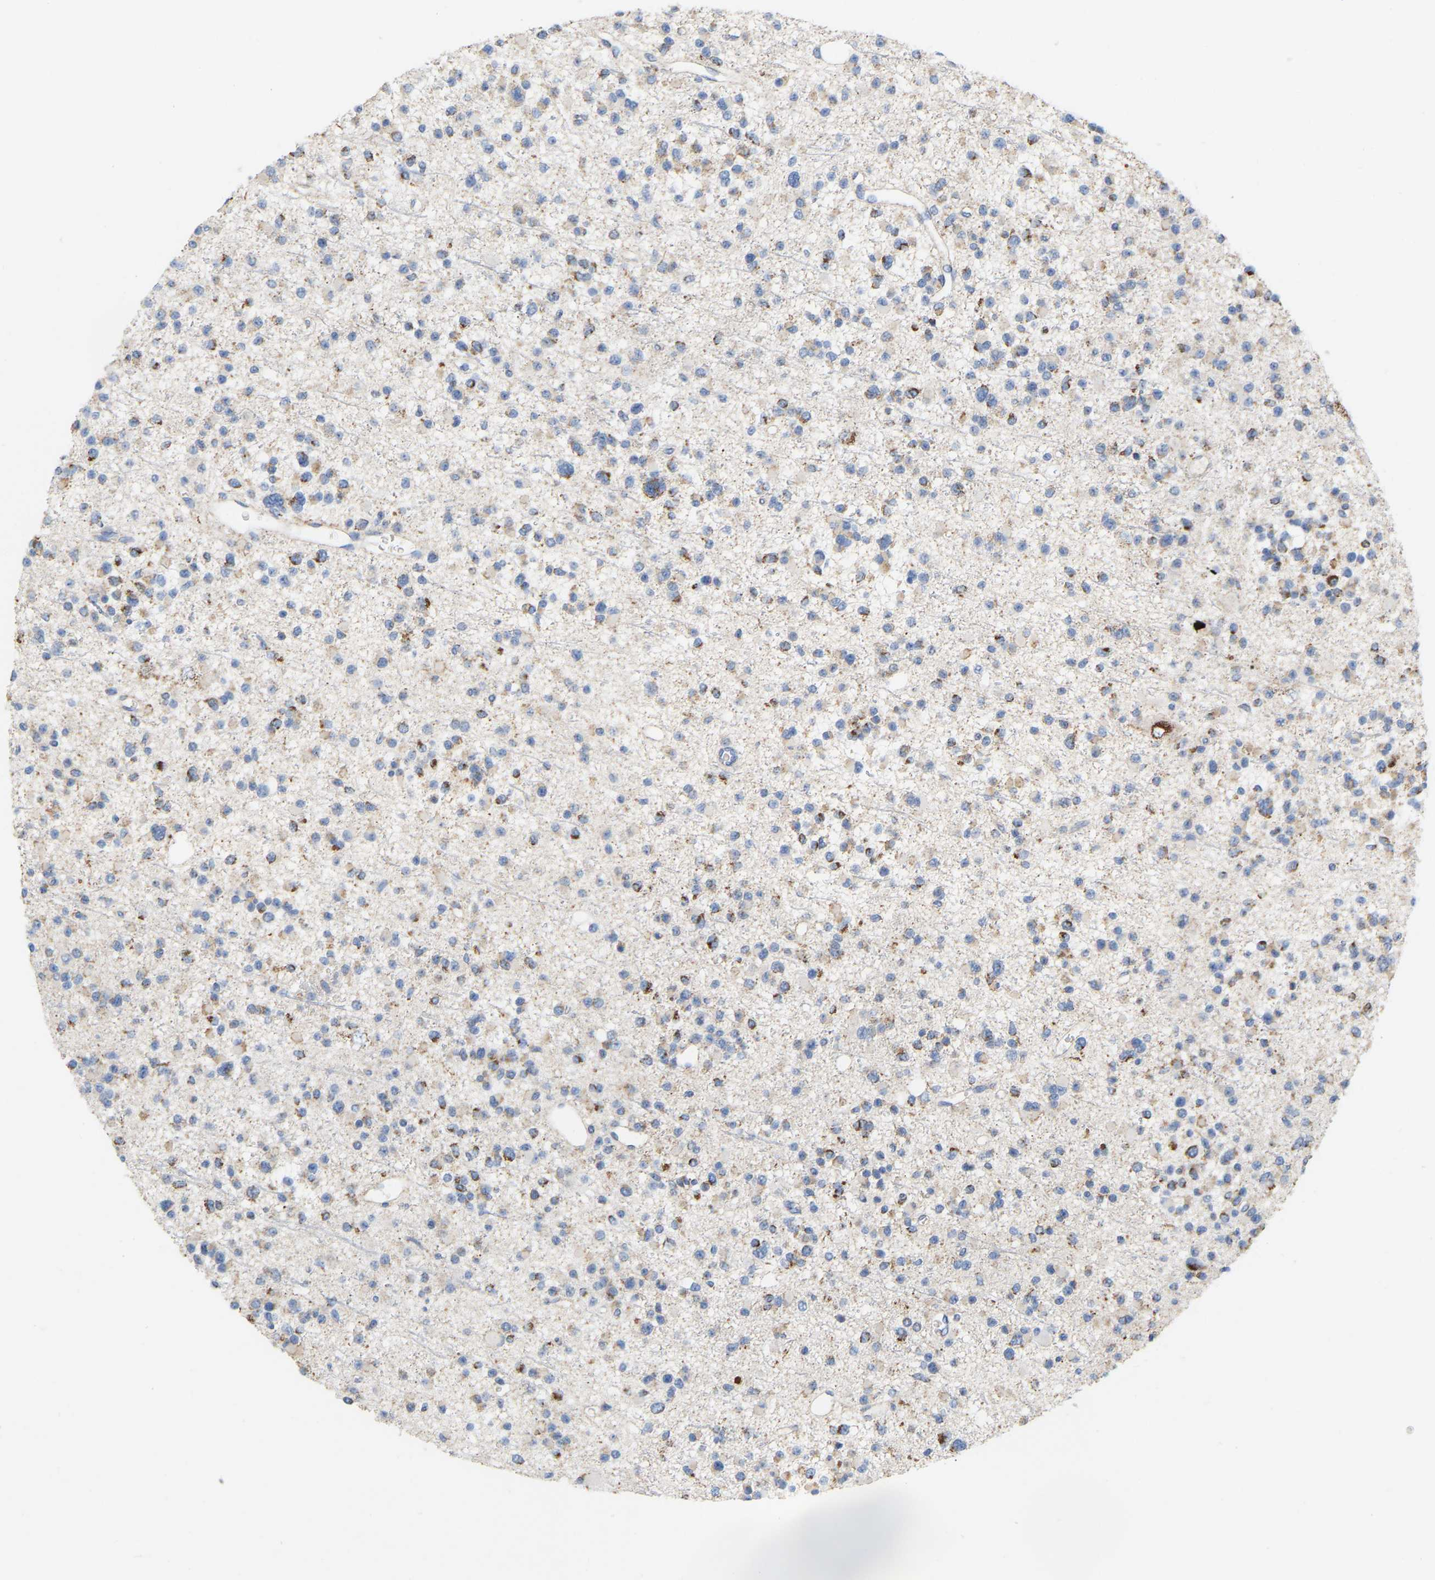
{"staining": {"intensity": "moderate", "quantity": "<25%", "location": "cytoplasmic/membranous"}, "tissue": "glioma", "cell_type": "Tumor cells", "image_type": "cancer", "snomed": [{"axis": "morphology", "description": "Glioma, malignant, Low grade"}, {"axis": "topography", "description": "Brain"}], "caption": "Immunohistochemical staining of human malignant low-grade glioma demonstrates low levels of moderate cytoplasmic/membranous protein positivity in approximately <25% of tumor cells. (DAB = brown stain, brightfield microscopy at high magnification).", "gene": "CBLB", "patient": {"sex": "female", "age": 22}}